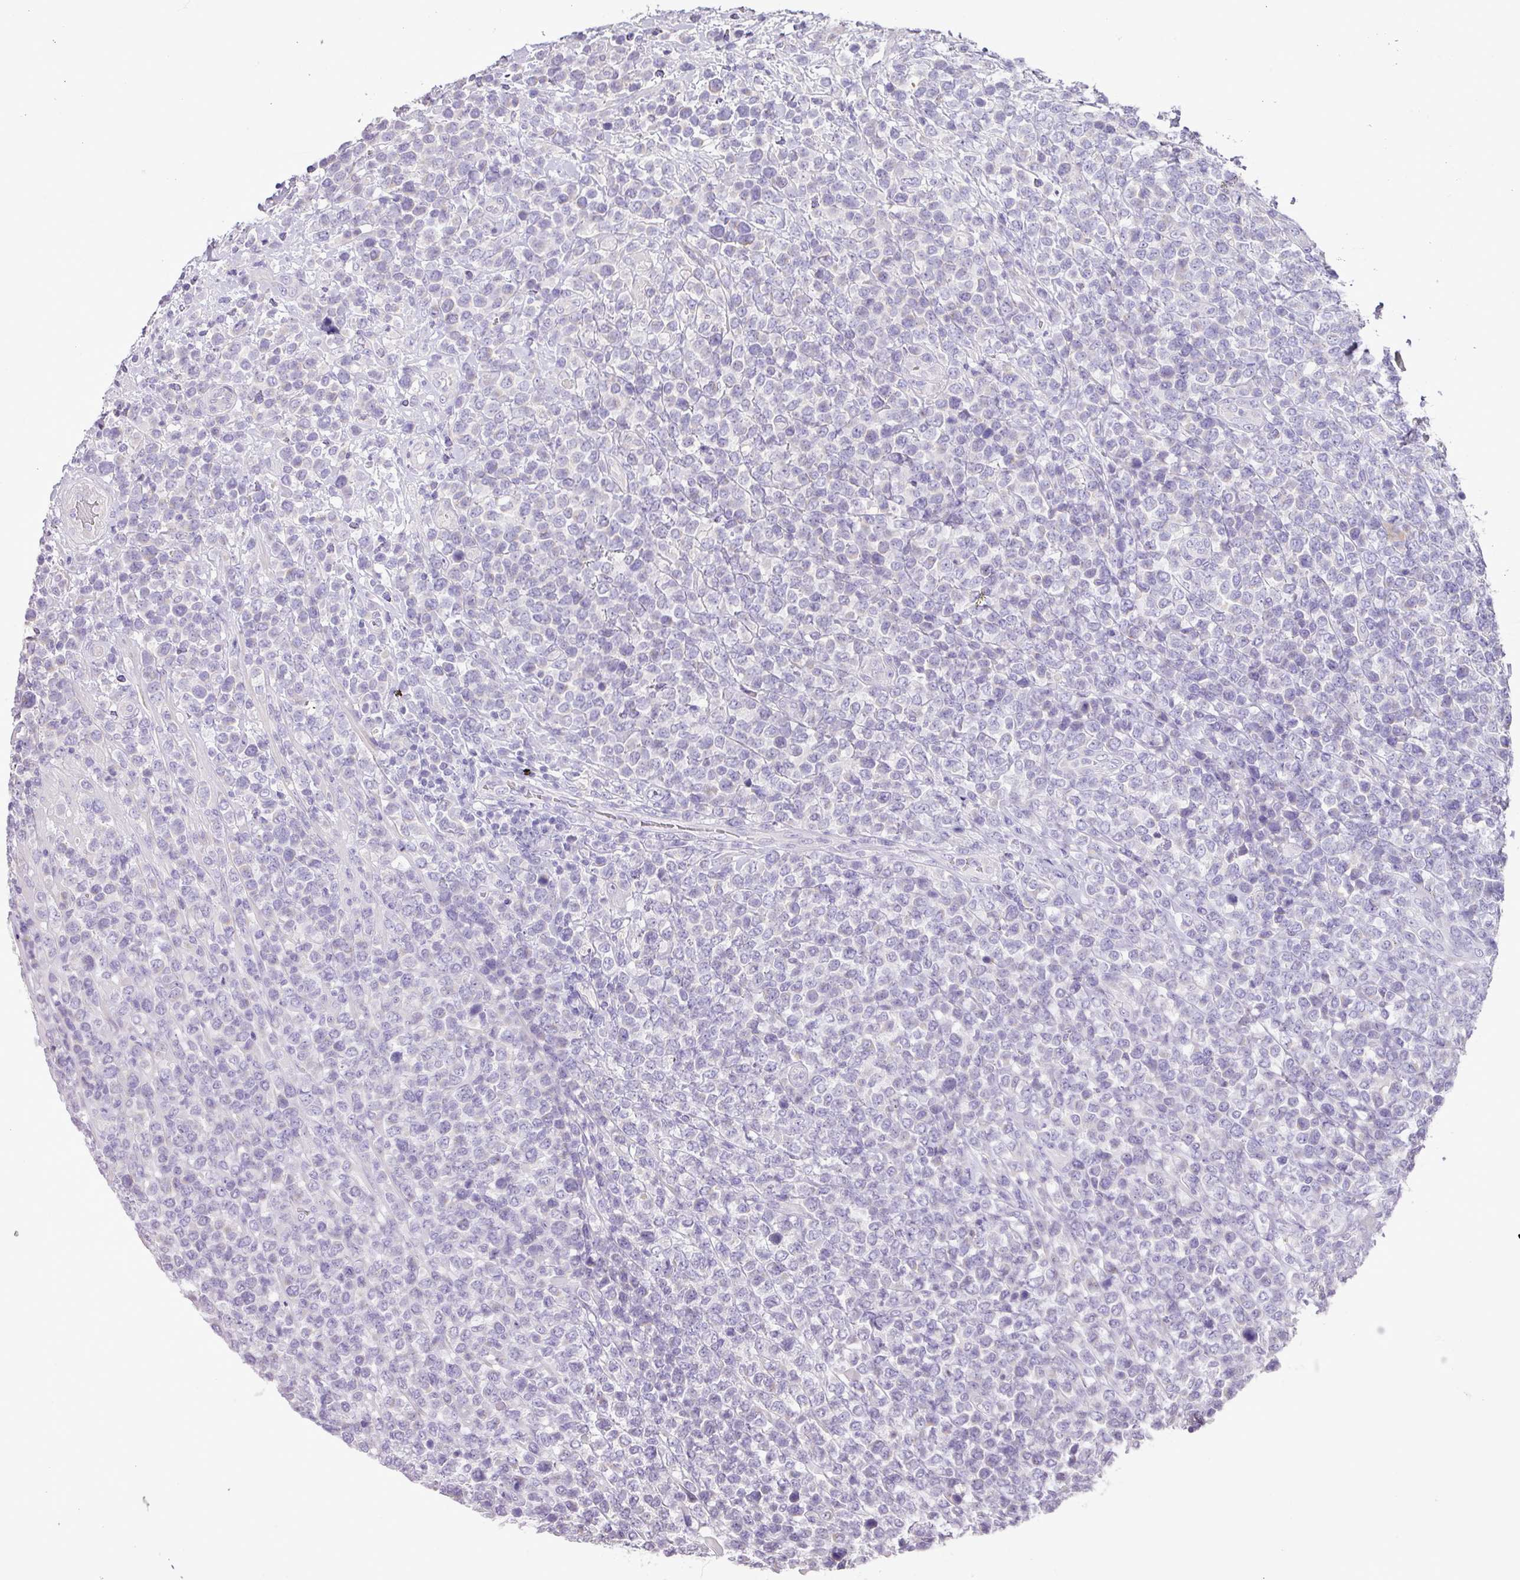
{"staining": {"intensity": "negative", "quantity": "none", "location": "none"}, "tissue": "lymphoma", "cell_type": "Tumor cells", "image_type": "cancer", "snomed": [{"axis": "morphology", "description": "Malignant lymphoma, non-Hodgkin's type, High grade"}, {"axis": "topography", "description": "Soft tissue"}], "caption": "Tumor cells show no significant protein positivity in malignant lymphoma, non-Hodgkin's type (high-grade).", "gene": "BRINP2", "patient": {"sex": "female", "age": 56}}